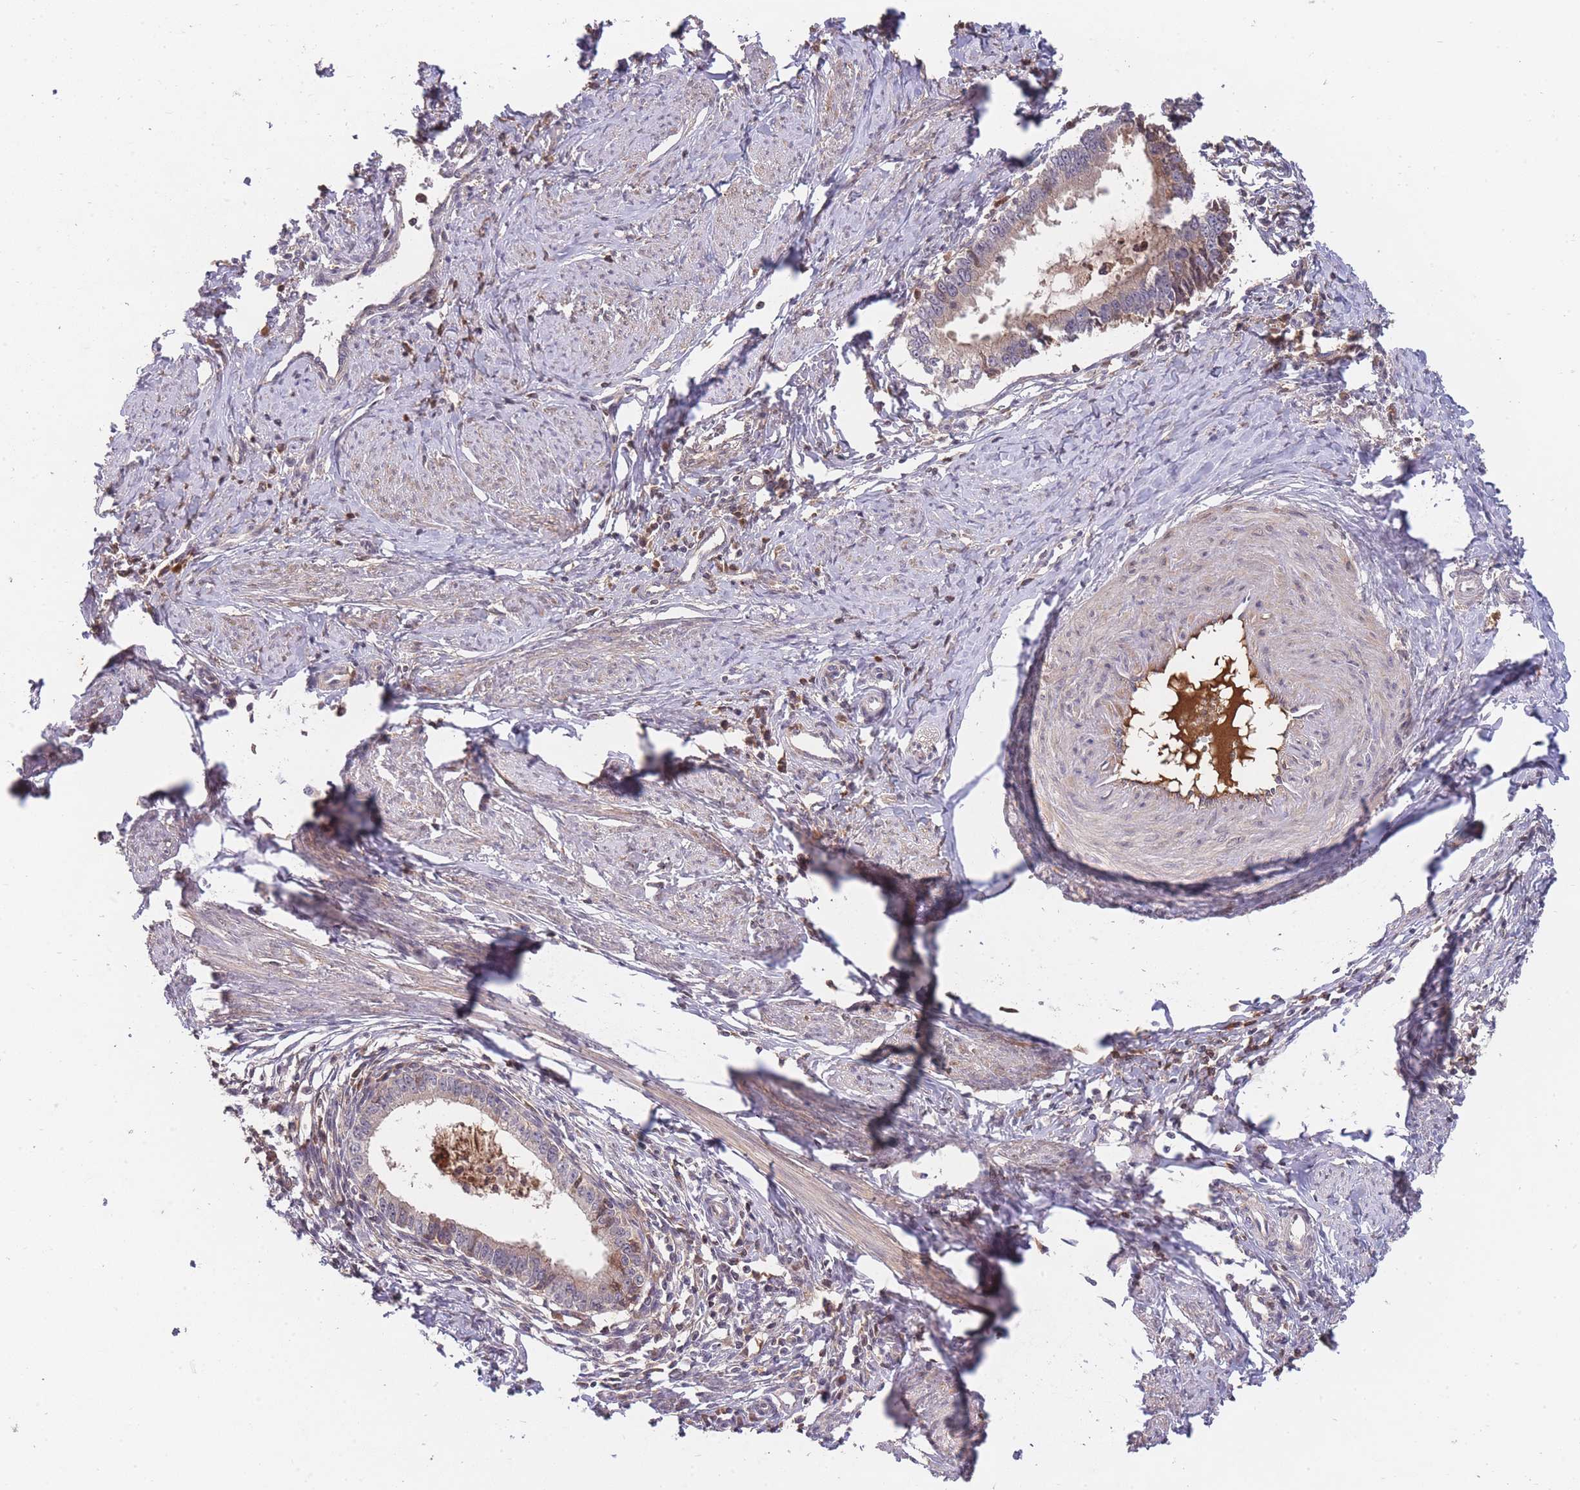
{"staining": {"intensity": "weak", "quantity": "25%-75%", "location": "cytoplasmic/membranous"}, "tissue": "cervical cancer", "cell_type": "Tumor cells", "image_type": "cancer", "snomed": [{"axis": "morphology", "description": "Adenocarcinoma, NOS"}, {"axis": "topography", "description": "Cervix"}], "caption": "Immunohistochemical staining of human adenocarcinoma (cervical) shows weak cytoplasmic/membranous protein staining in approximately 25%-75% of tumor cells.", "gene": "RALGDS", "patient": {"sex": "female", "age": 36}}